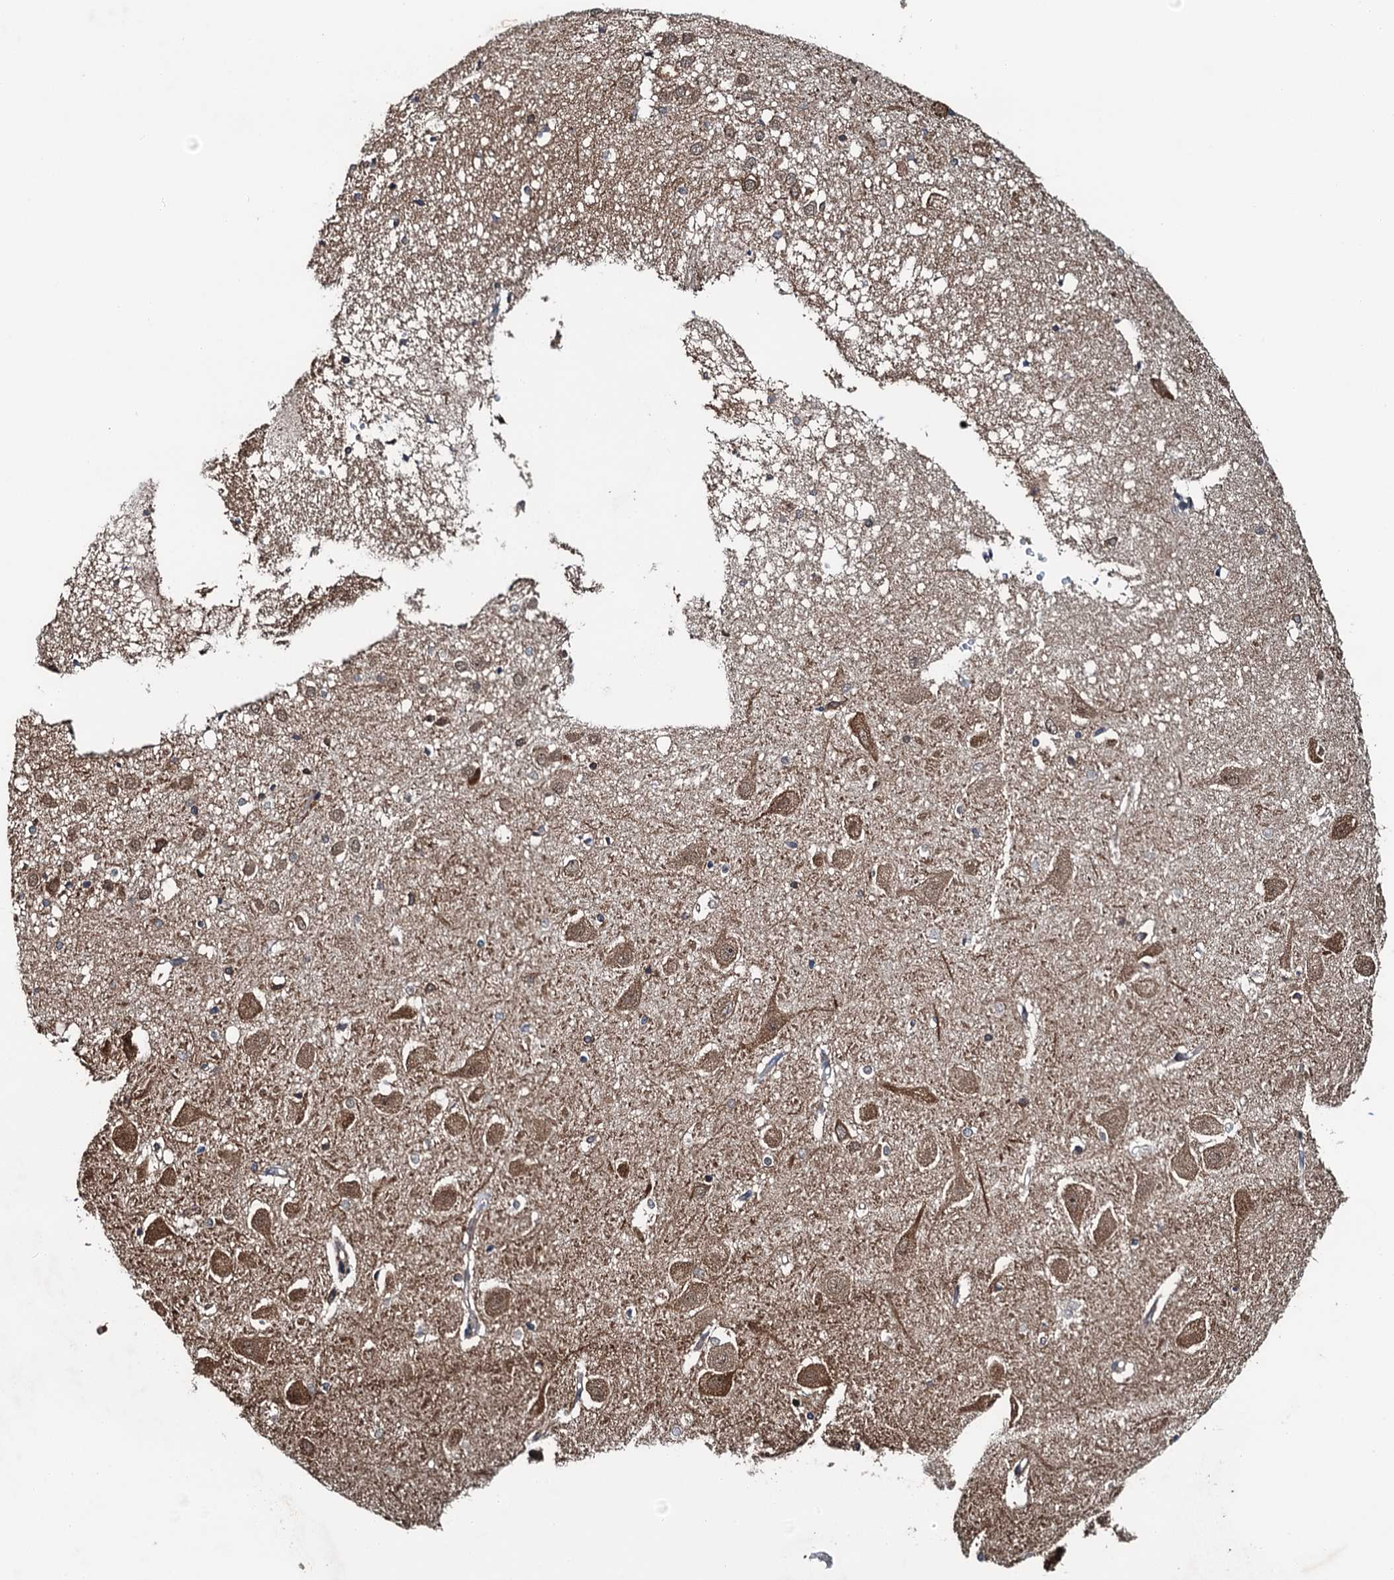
{"staining": {"intensity": "moderate", "quantity": "<25%", "location": "cytoplasmic/membranous"}, "tissue": "hippocampus", "cell_type": "Glial cells", "image_type": "normal", "snomed": [{"axis": "morphology", "description": "Normal tissue, NOS"}, {"axis": "topography", "description": "Hippocampus"}], "caption": "Hippocampus stained with DAB IHC exhibits low levels of moderate cytoplasmic/membranous positivity in about <25% of glial cells.", "gene": "WHAMM", "patient": {"sex": "female", "age": 52}}